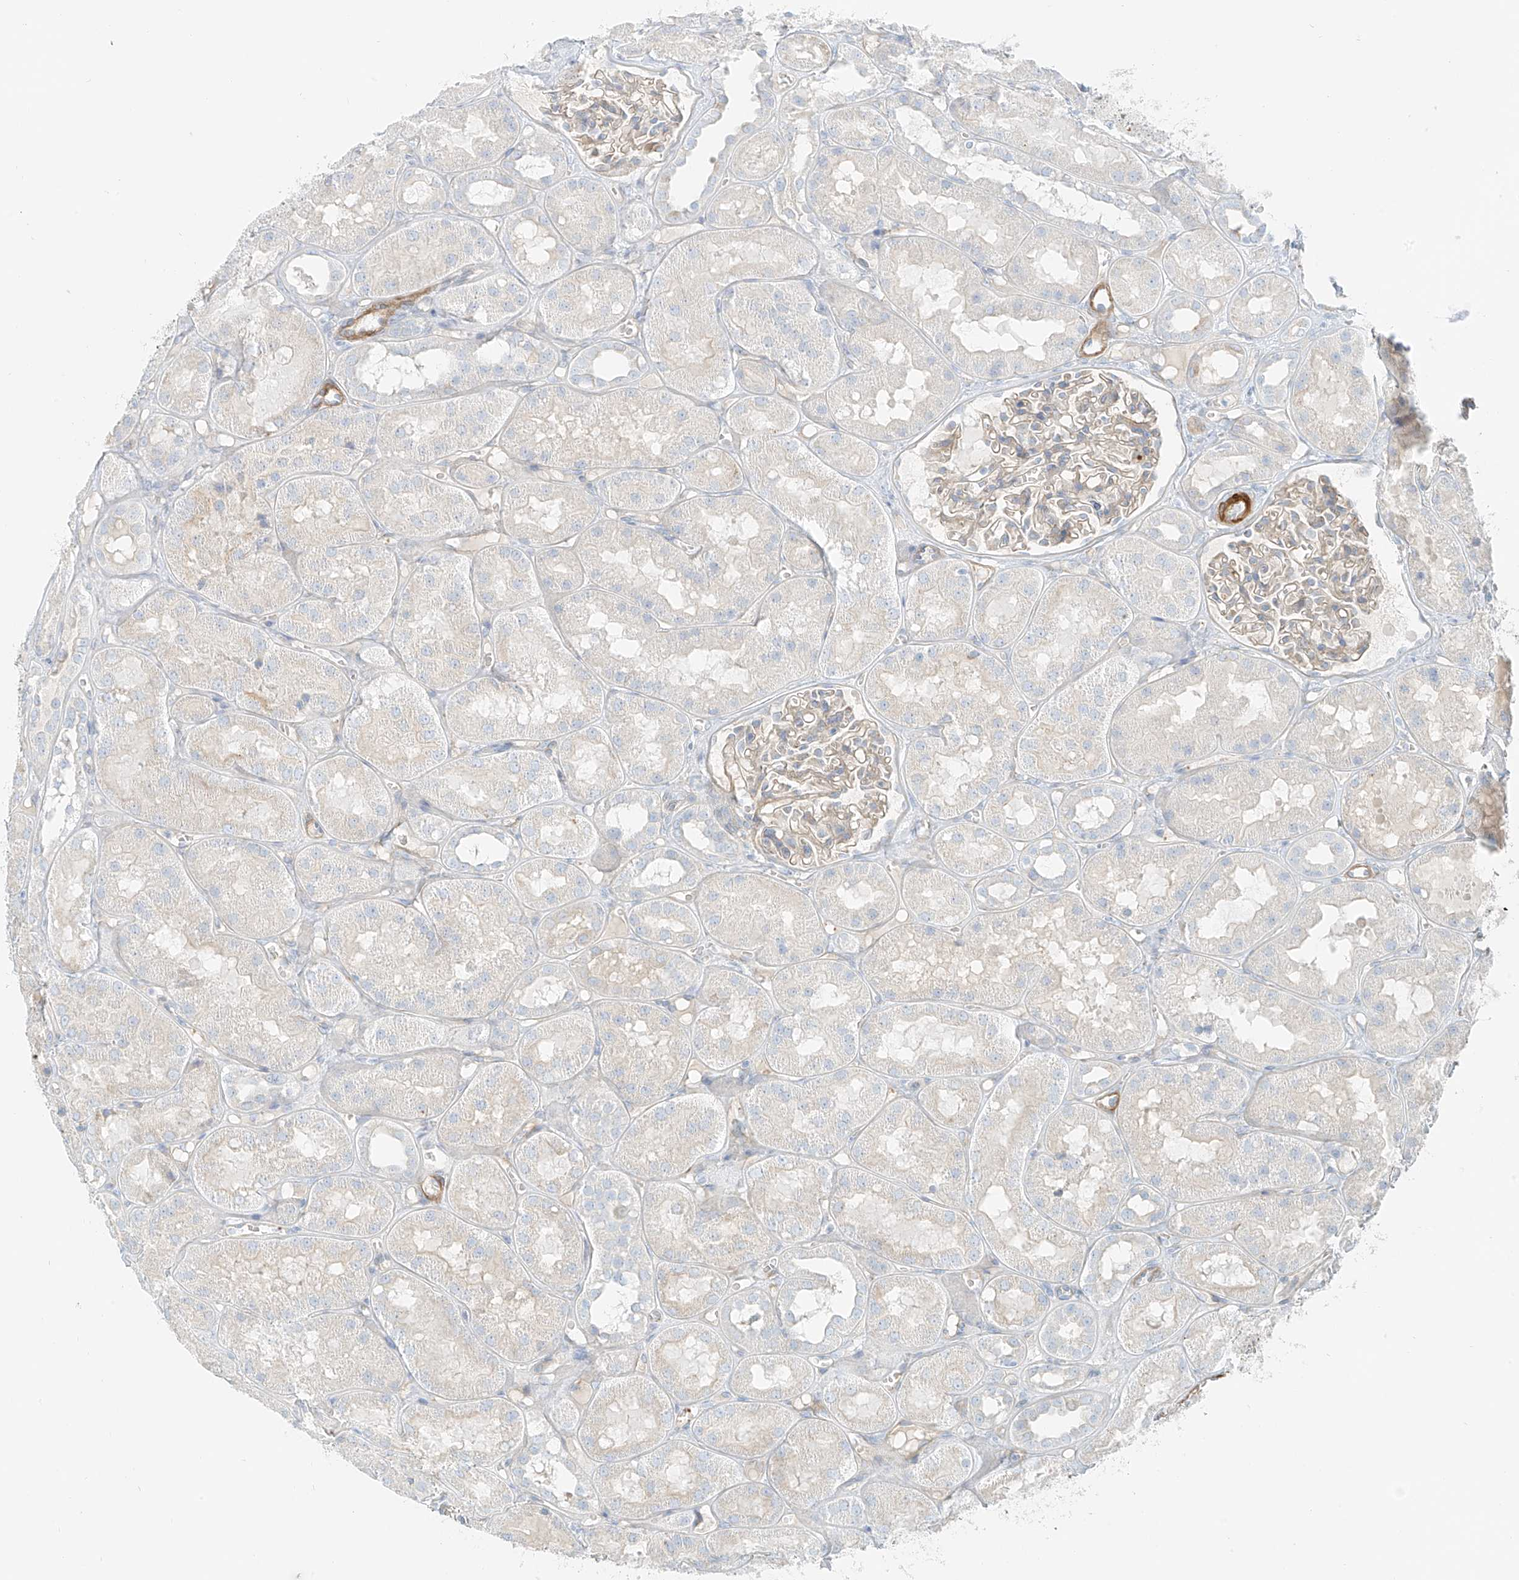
{"staining": {"intensity": "weak", "quantity": "<25%", "location": "cytoplasmic/membranous"}, "tissue": "kidney", "cell_type": "Cells in glomeruli", "image_type": "normal", "snomed": [{"axis": "morphology", "description": "Normal tissue, NOS"}, {"axis": "topography", "description": "Kidney"}], "caption": "DAB immunohistochemical staining of benign human kidney shows no significant staining in cells in glomeruli.", "gene": "SMCP", "patient": {"sex": "male", "age": 16}}